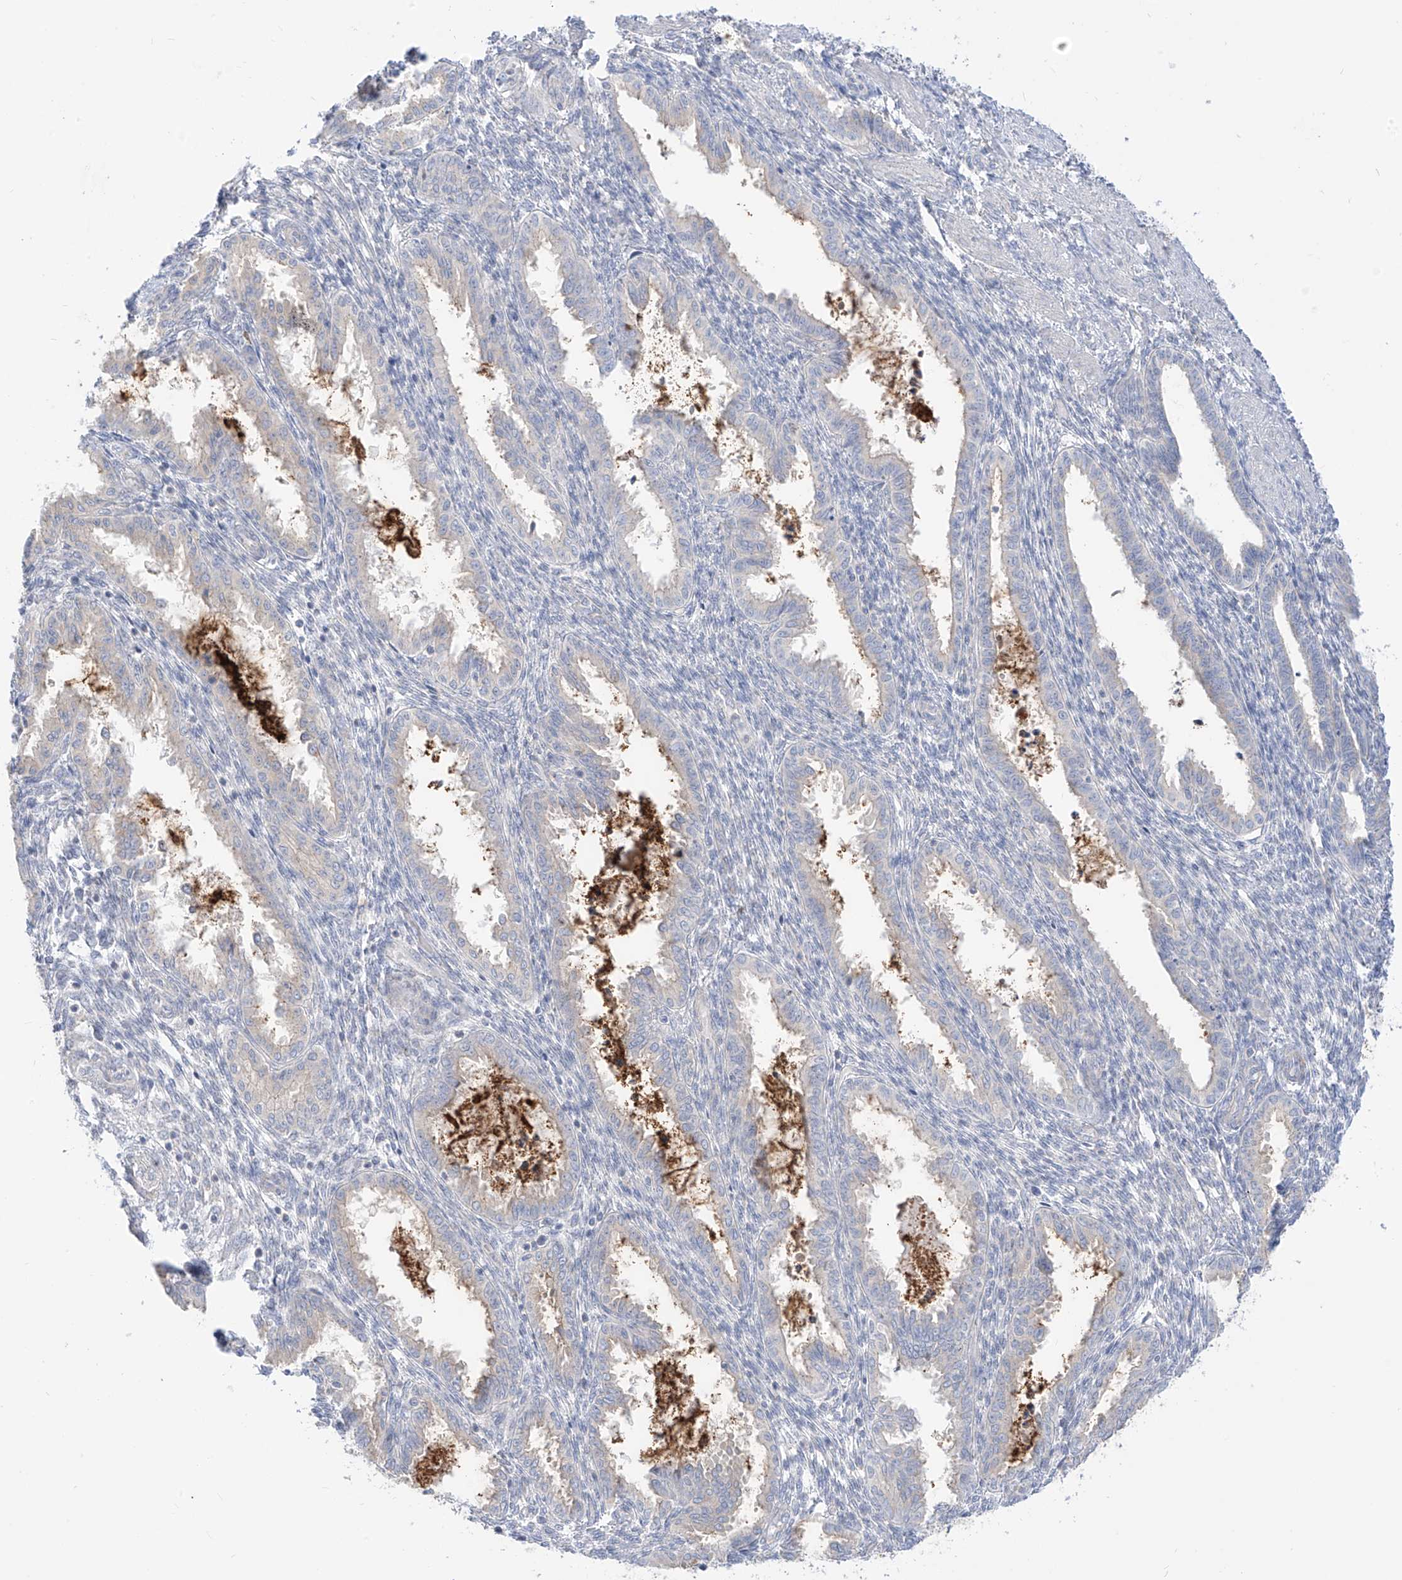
{"staining": {"intensity": "negative", "quantity": "none", "location": "none"}, "tissue": "endometrium", "cell_type": "Cells in endometrial stroma", "image_type": "normal", "snomed": [{"axis": "morphology", "description": "Normal tissue, NOS"}, {"axis": "topography", "description": "Endometrium"}], "caption": "DAB (3,3'-diaminobenzidine) immunohistochemical staining of unremarkable endometrium demonstrates no significant positivity in cells in endometrial stroma. (Brightfield microscopy of DAB (3,3'-diaminobenzidine) immunohistochemistry (IHC) at high magnification).", "gene": "SYTL3", "patient": {"sex": "female", "age": 33}}